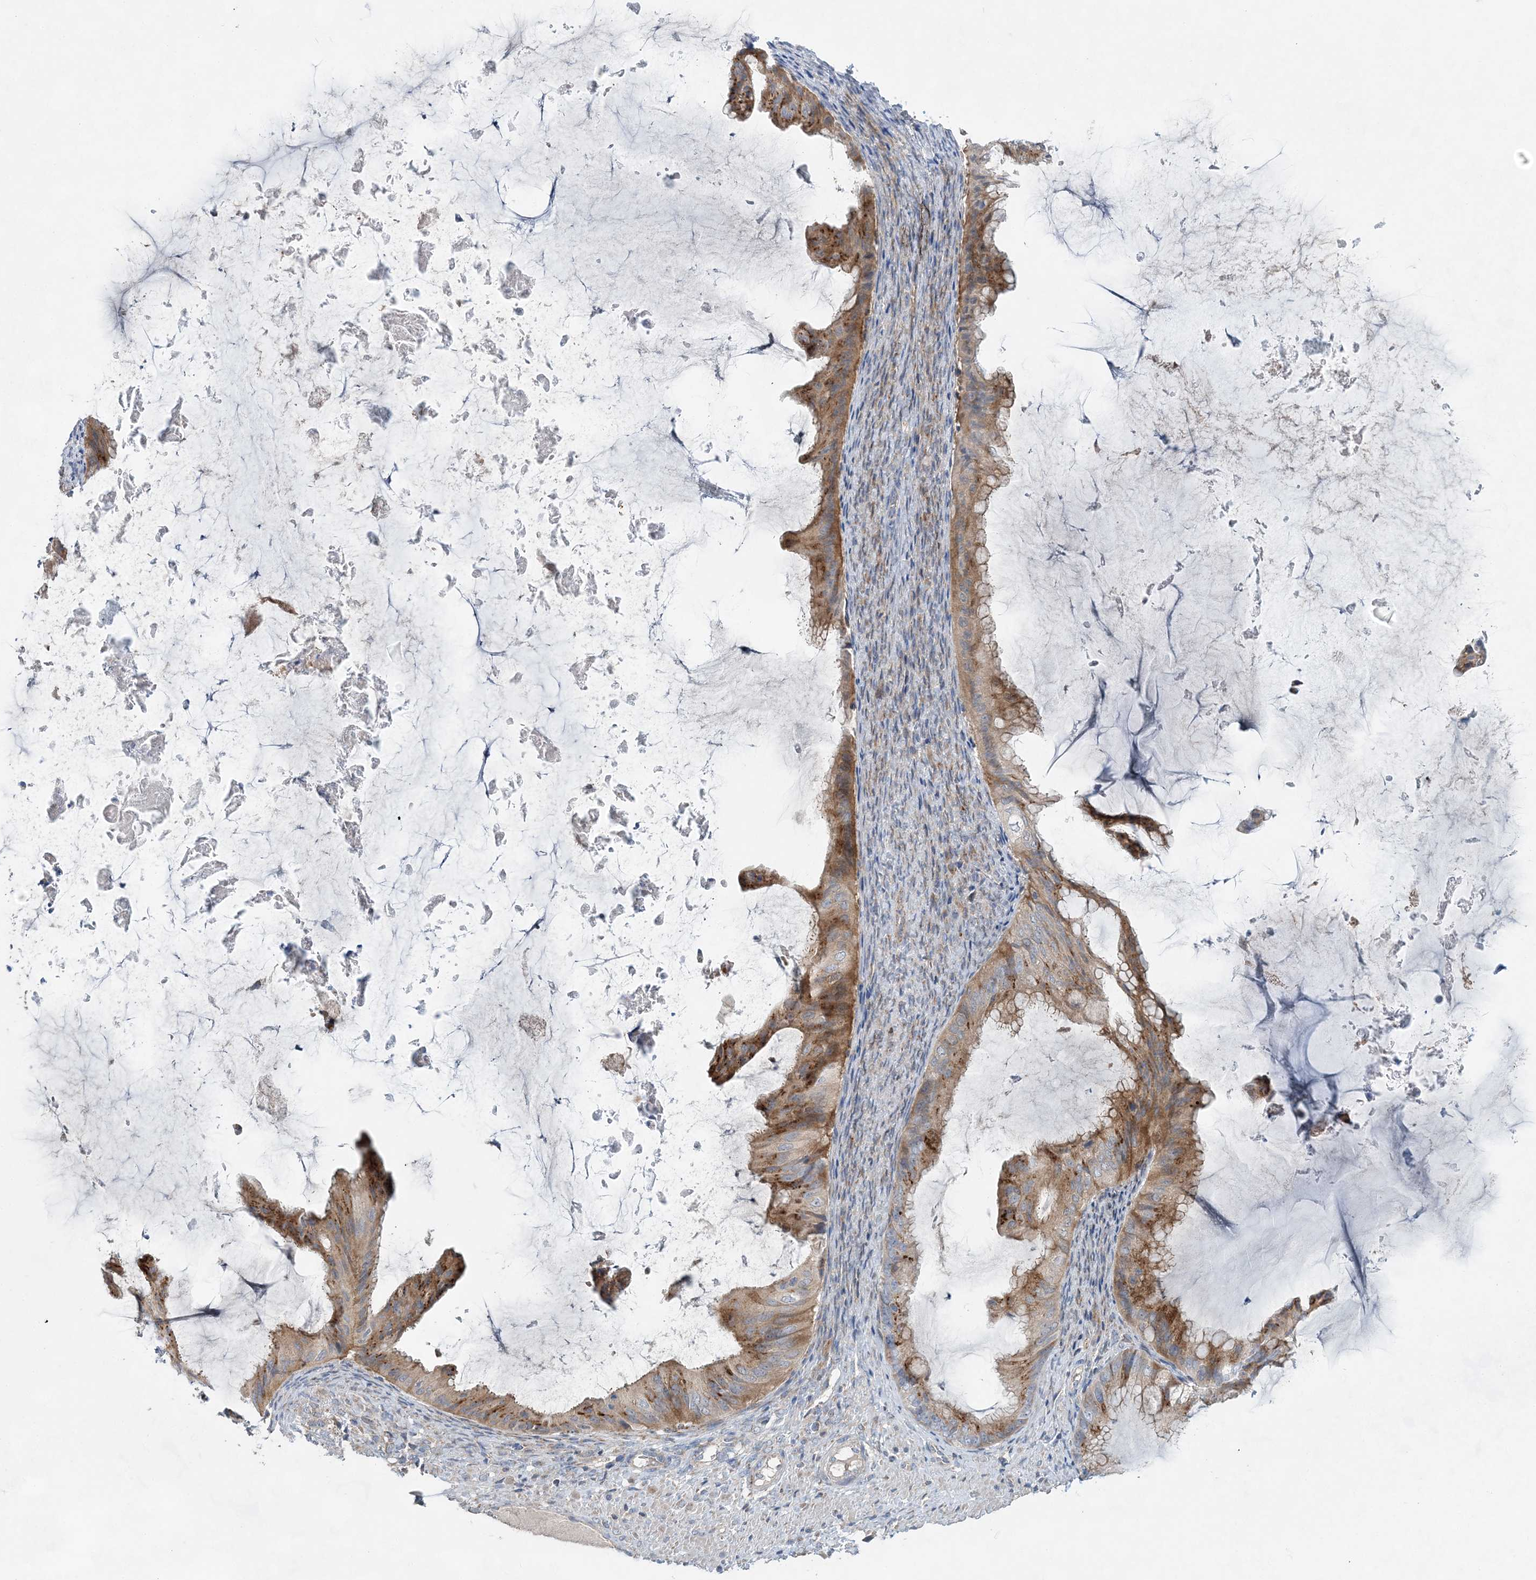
{"staining": {"intensity": "moderate", "quantity": ">75%", "location": "cytoplasmic/membranous"}, "tissue": "ovarian cancer", "cell_type": "Tumor cells", "image_type": "cancer", "snomed": [{"axis": "morphology", "description": "Cystadenocarcinoma, mucinous, NOS"}, {"axis": "topography", "description": "Ovary"}], "caption": "Immunohistochemical staining of human ovarian mucinous cystadenocarcinoma demonstrates medium levels of moderate cytoplasmic/membranous positivity in about >75% of tumor cells.", "gene": "TRAPPC13", "patient": {"sex": "female", "age": 61}}